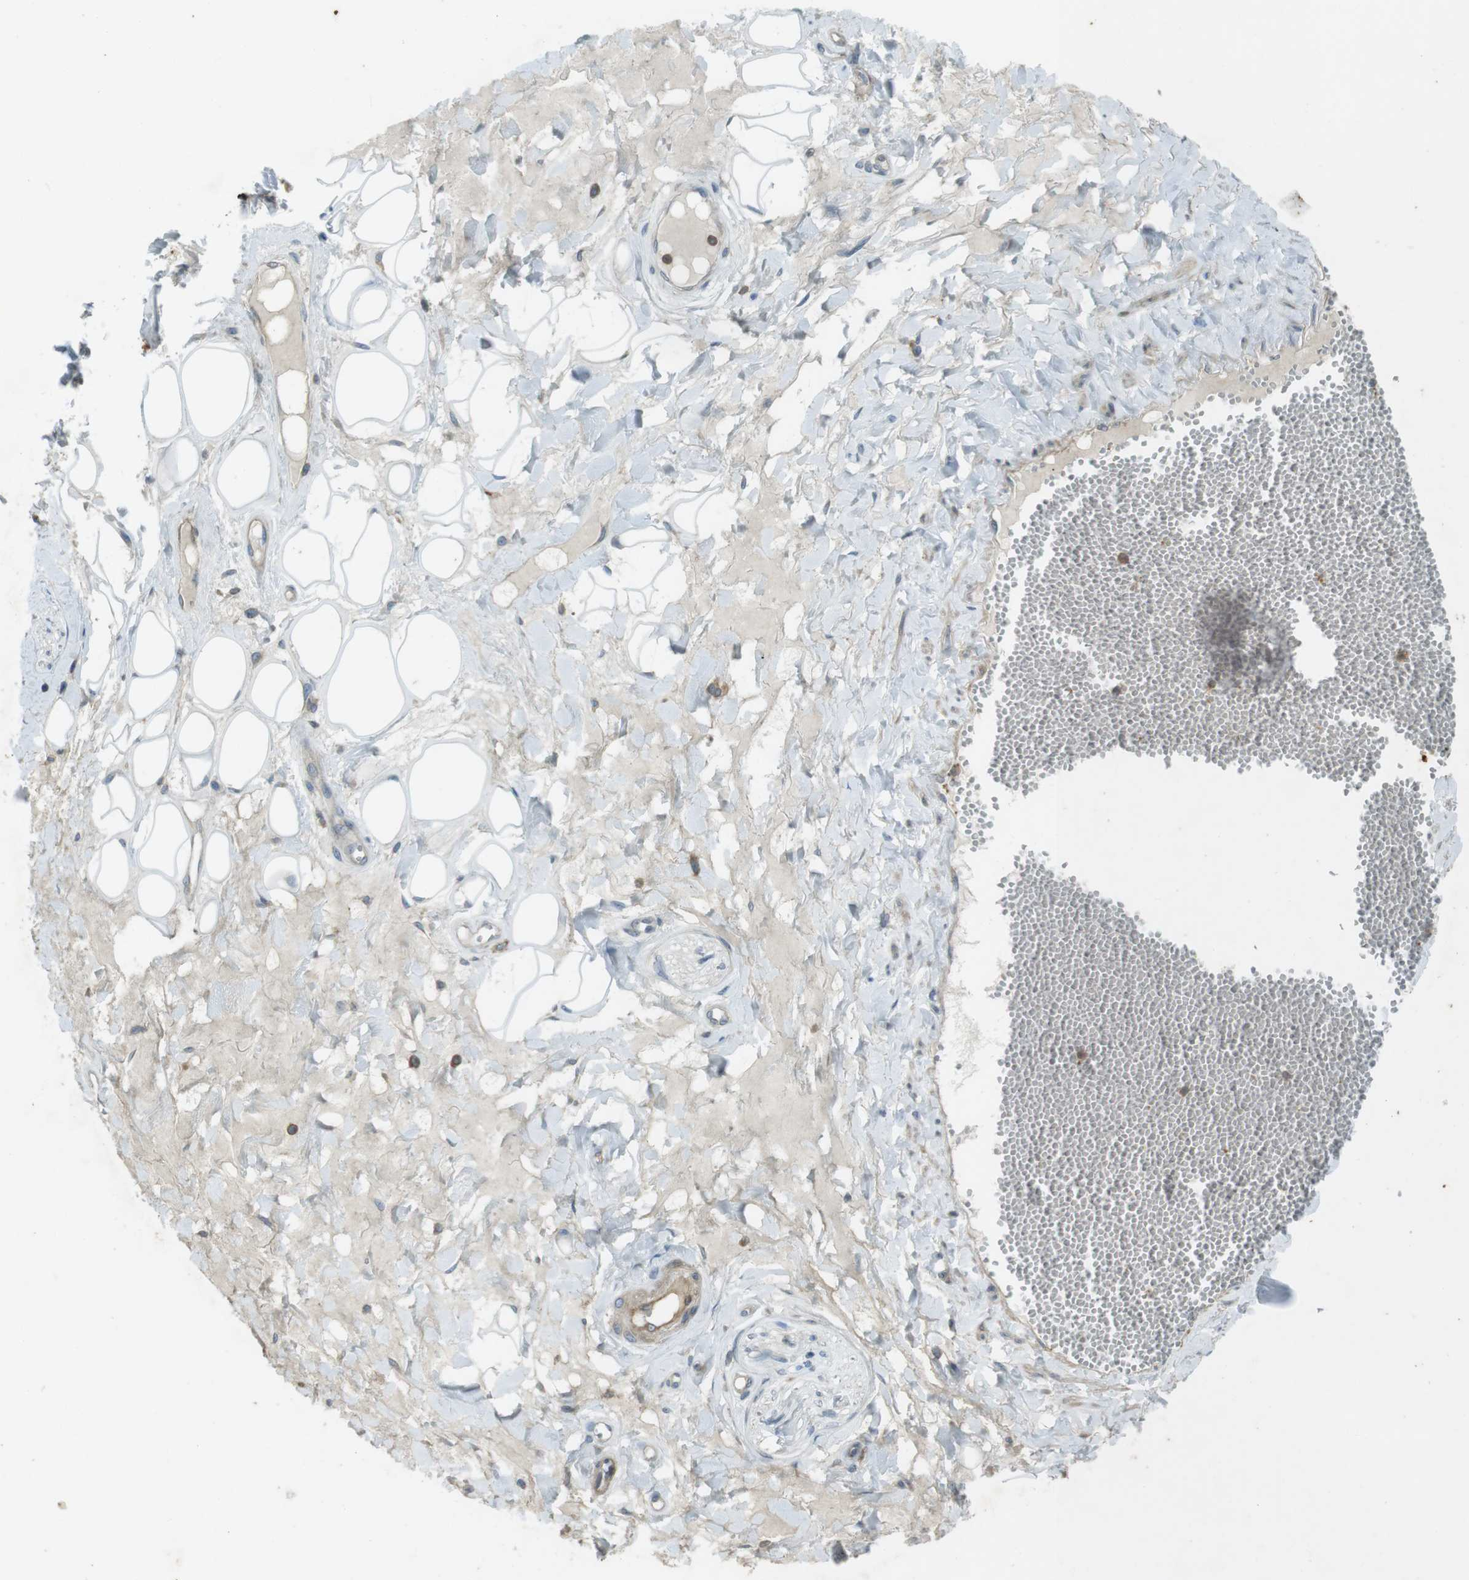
{"staining": {"intensity": "negative", "quantity": "none", "location": "none"}, "tissue": "adipose tissue", "cell_type": "Adipocytes", "image_type": "normal", "snomed": [{"axis": "morphology", "description": "Normal tissue, NOS"}, {"axis": "morphology", "description": "Inflammation, NOS"}, {"axis": "topography", "description": "Salivary gland"}, {"axis": "topography", "description": "Peripheral nerve tissue"}], "caption": "Immunohistochemical staining of benign human adipose tissue exhibits no significant expression in adipocytes.", "gene": "ZYX", "patient": {"sex": "female", "age": 75}}